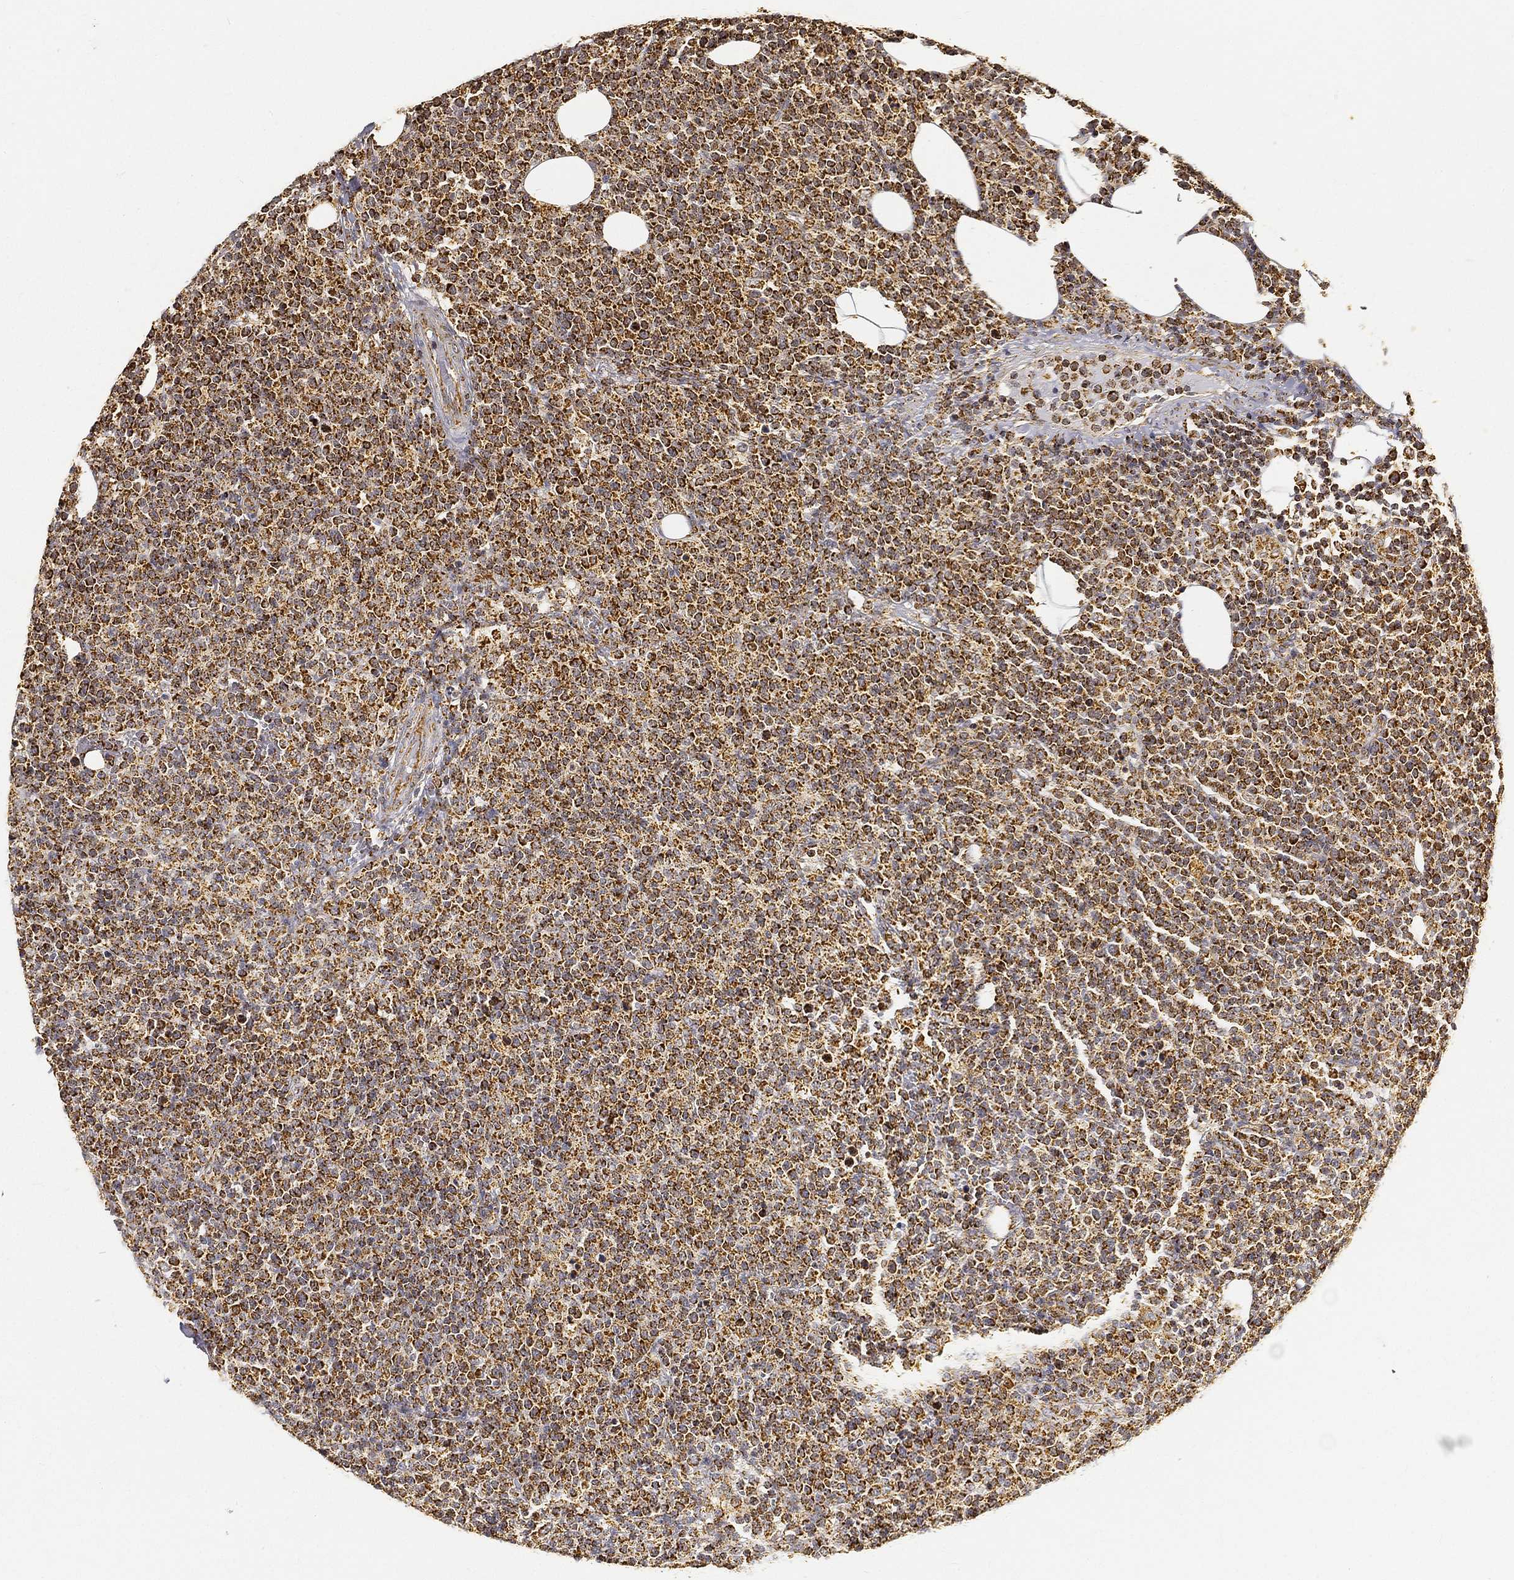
{"staining": {"intensity": "strong", "quantity": ">75%", "location": "cytoplasmic/membranous"}, "tissue": "lymphoma", "cell_type": "Tumor cells", "image_type": "cancer", "snomed": [{"axis": "morphology", "description": "Malignant lymphoma, non-Hodgkin's type, High grade"}, {"axis": "topography", "description": "Lymph node"}], "caption": "The micrograph exhibits immunohistochemical staining of high-grade malignant lymphoma, non-Hodgkin's type. There is strong cytoplasmic/membranous expression is present in approximately >75% of tumor cells.", "gene": "NDUFAB1", "patient": {"sex": "male", "age": 61}}